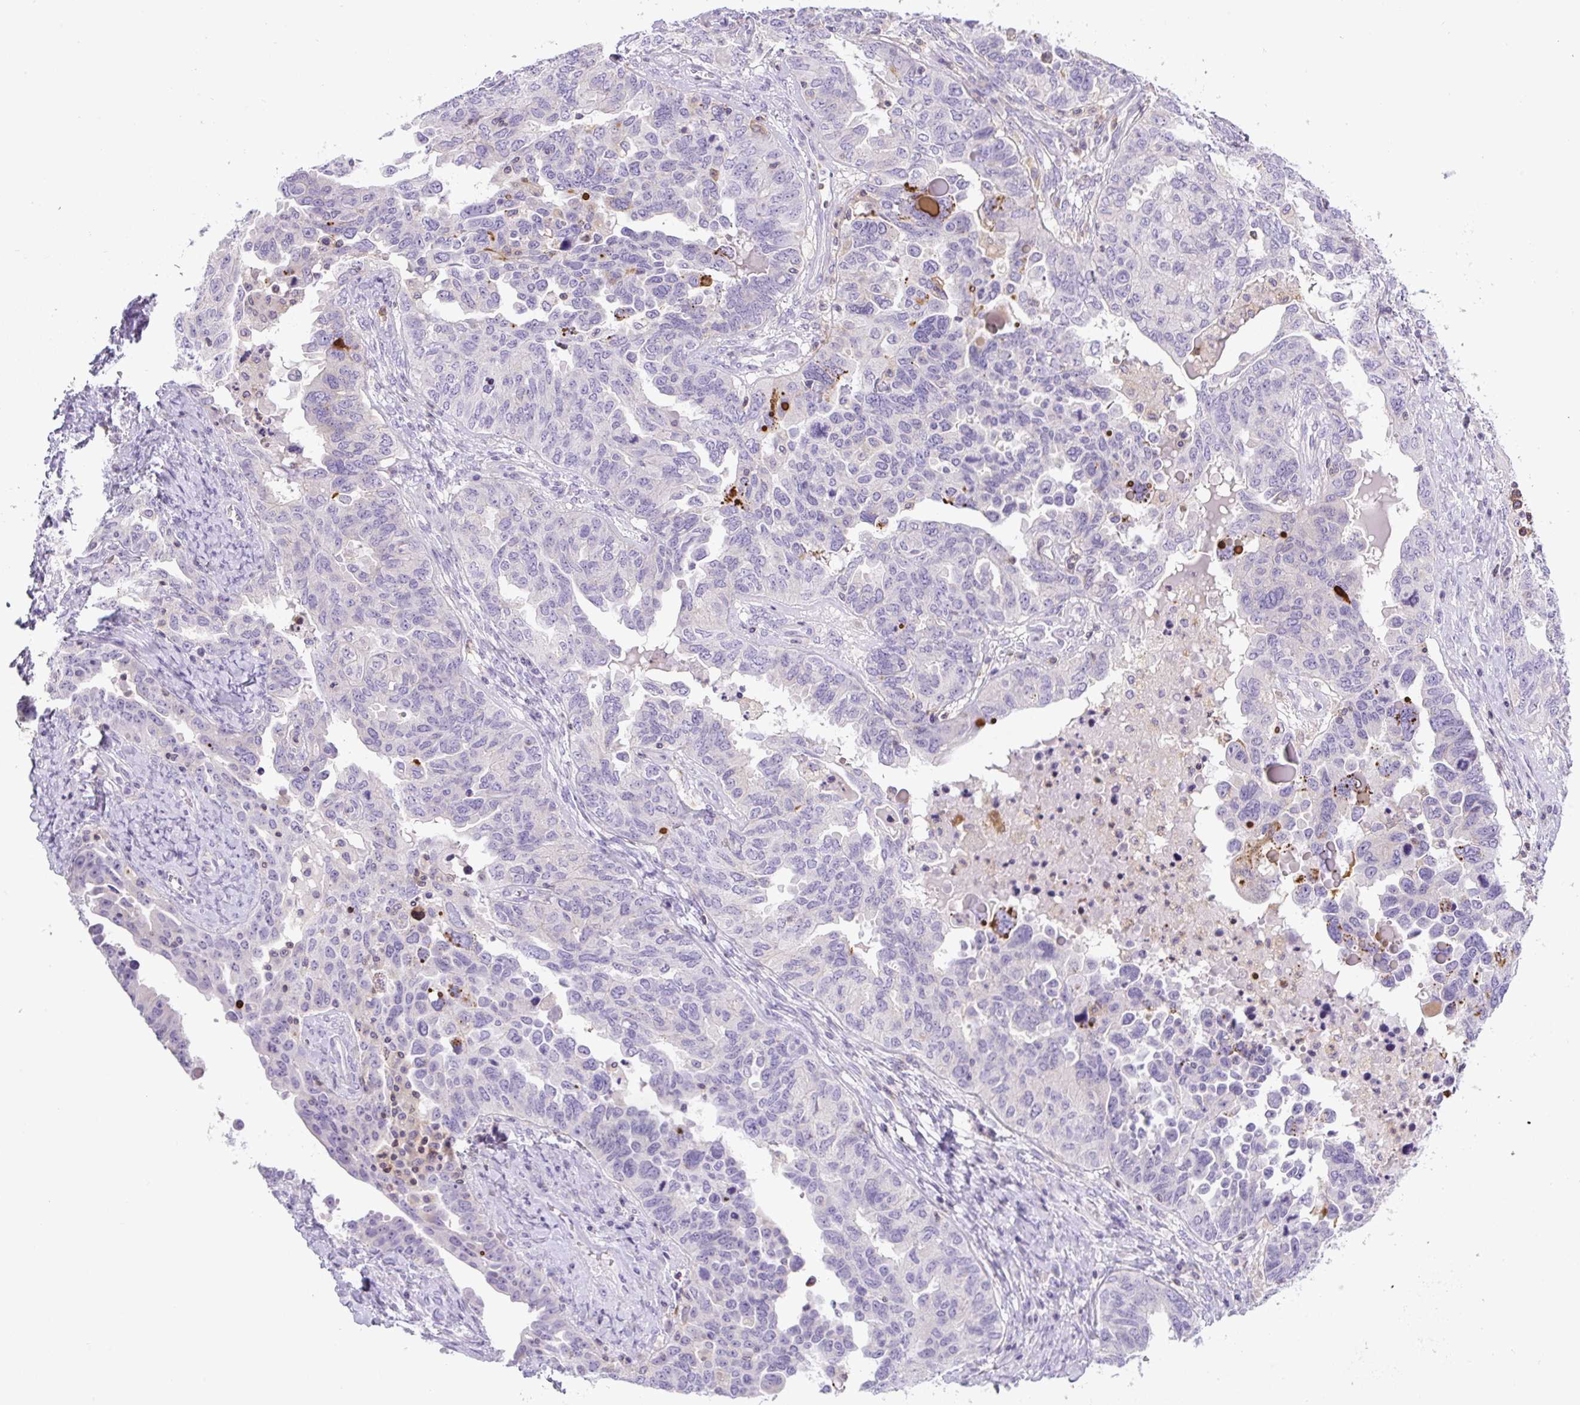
{"staining": {"intensity": "negative", "quantity": "none", "location": "none"}, "tissue": "ovarian cancer", "cell_type": "Tumor cells", "image_type": "cancer", "snomed": [{"axis": "morphology", "description": "Carcinoma, endometroid"}, {"axis": "topography", "description": "Ovary"}], "caption": "Protein analysis of ovarian cancer (endometroid carcinoma) demonstrates no significant positivity in tumor cells.", "gene": "PIP5KL1", "patient": {"sex": "female", "age": 62}}